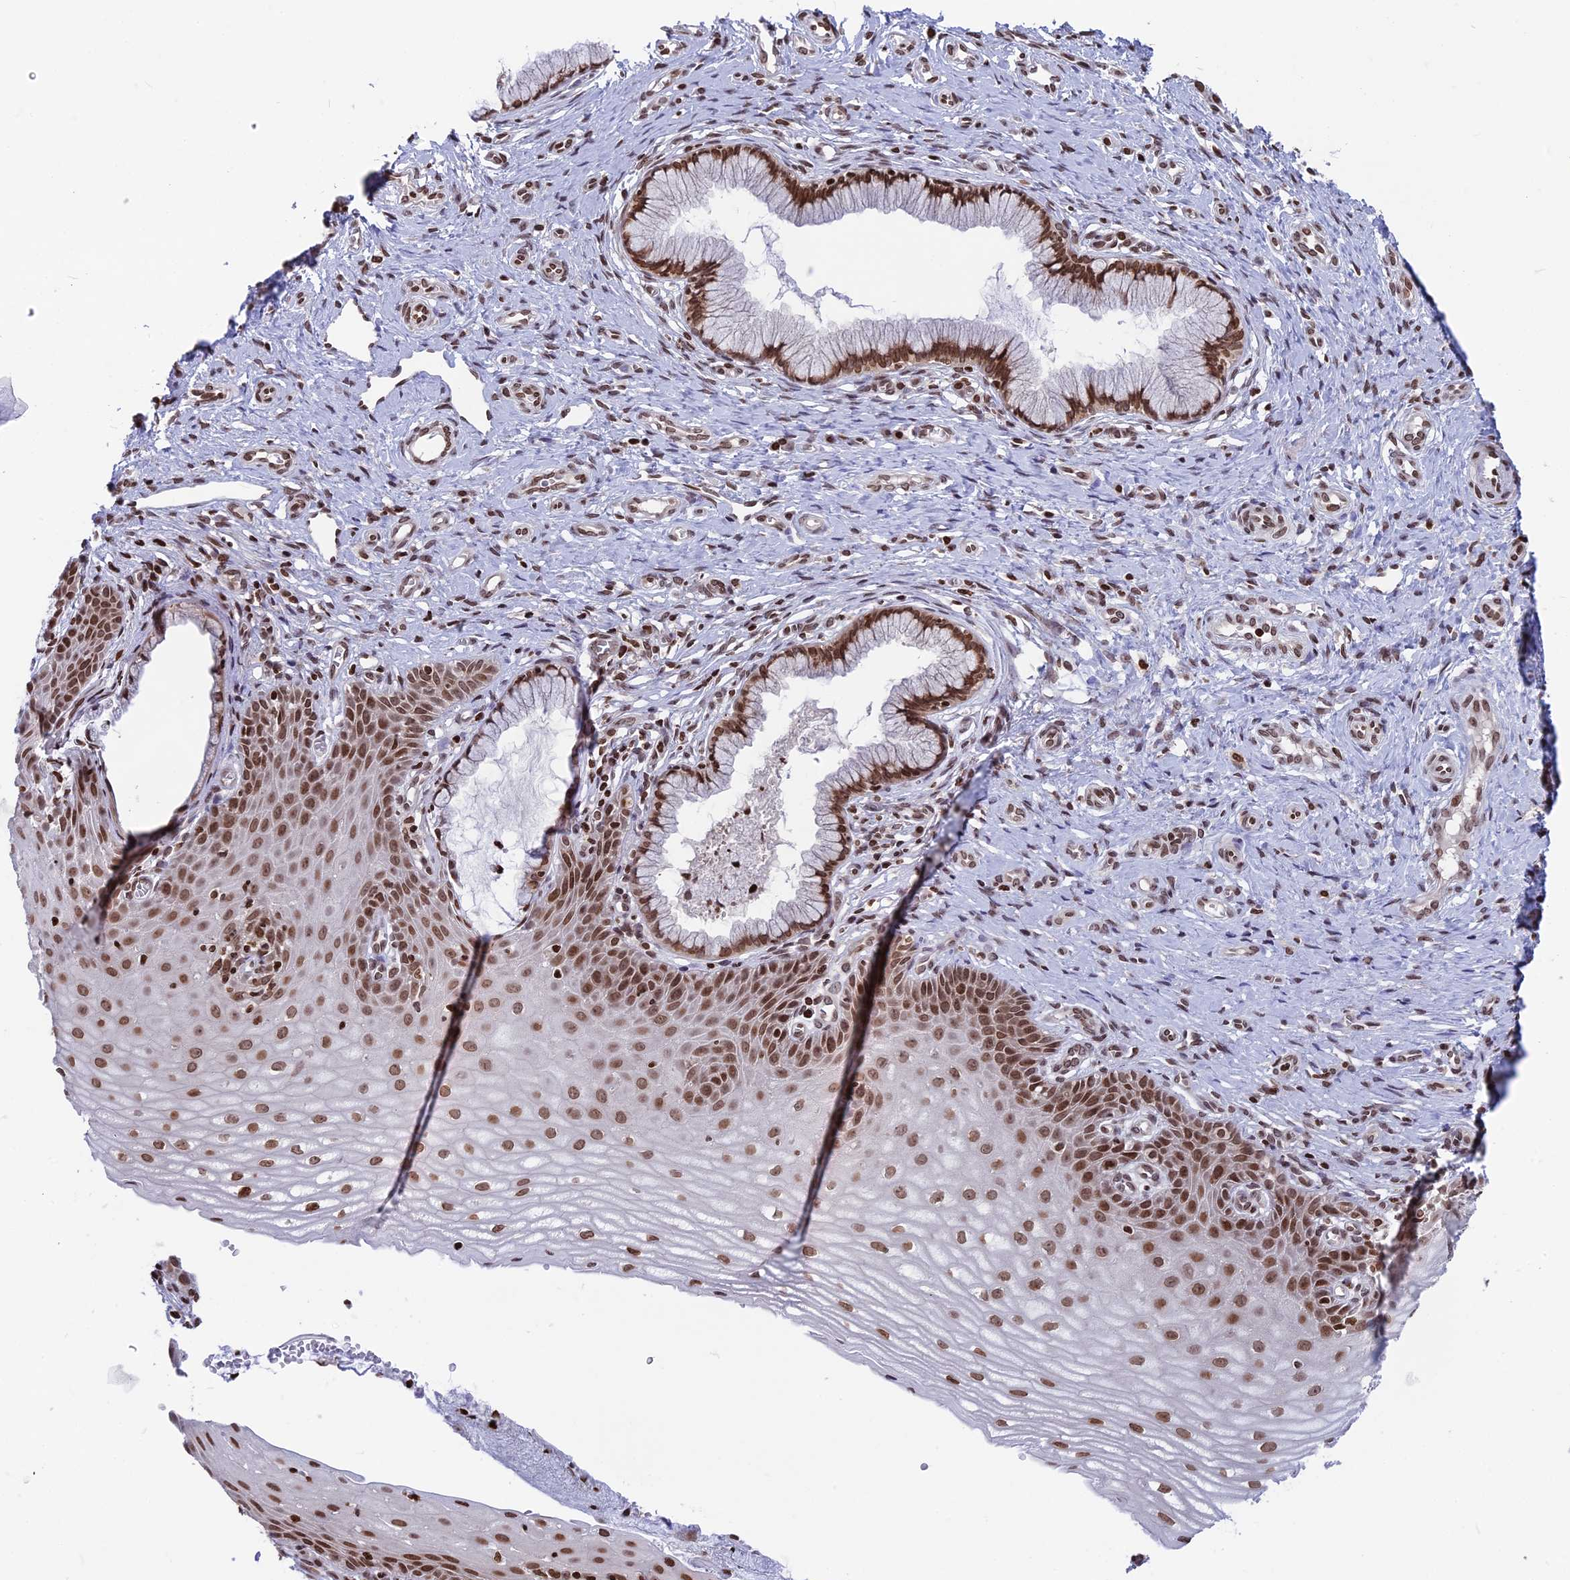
{"staining": {"intensity": "strong", "quantity": ">75%", "location": "nuclear"}, "tissue": "cervix", "cell_type": "Glandular cells", "image_type": "normal", "snomed": [{"axis": "morphology", "description": "Normal tissue, NOS"}, {"axis": "topography", "description": "Cervix"}], "caption": "Immunohistochemical staining of normal cervix exhibits >75% levels of strong nuclear protein expression in approximately >75% of glandular cells. The staining is performed using DAB (3,3'-diaminobenzidine) brown chromogen to label protein expression. The nuclei are counter-stained blue using hematoxylin.", "gene": "TET2", "patient": {"sex": "female", "age": 36}}